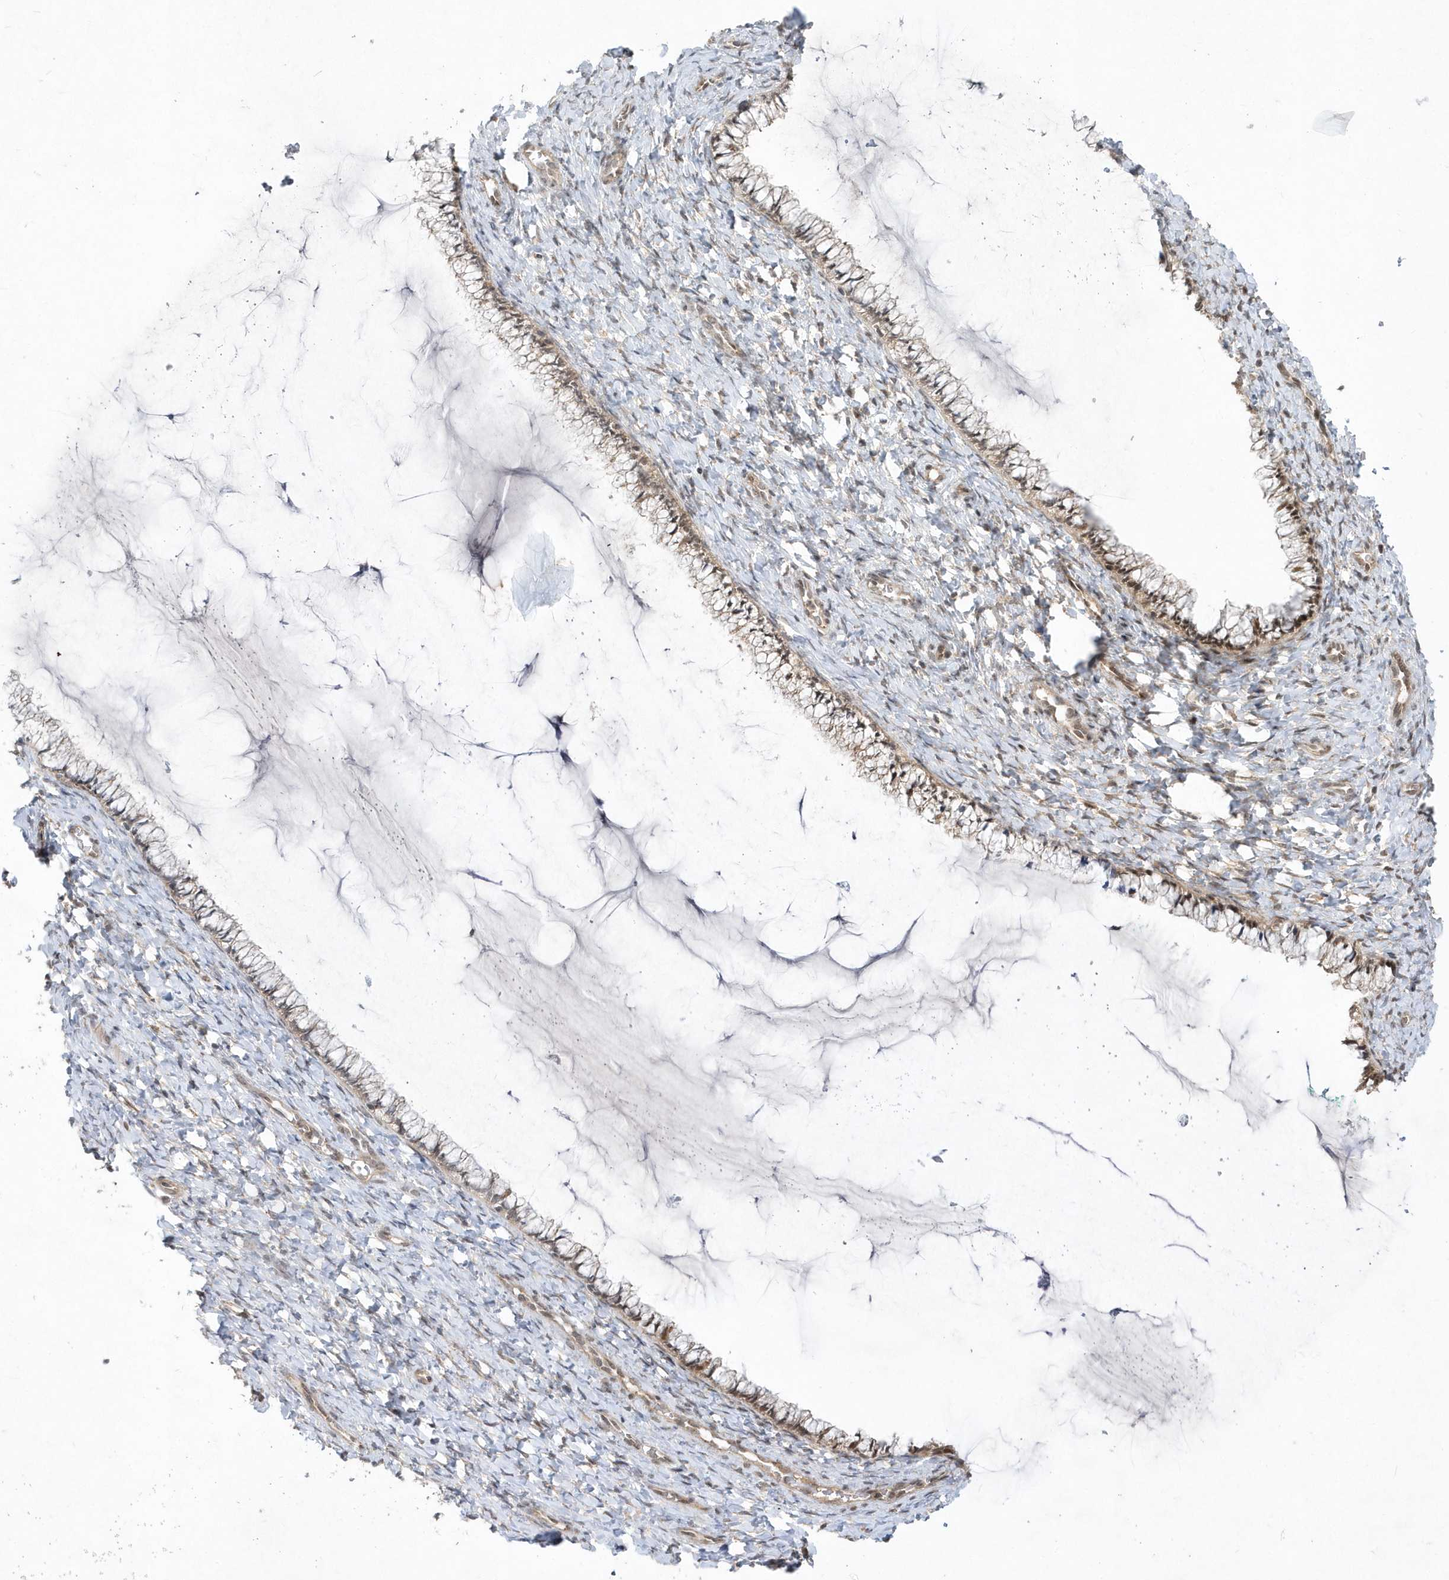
{"staining": {"intensity": "weak", "quantity": ">75%", "location": "cytoplasmic/membranous,nuclear"}, "tissue": "cervix", "cell_type": "Glandular cells", "image_type": "normal", "snomed": [{"axis": "morphology", "description": "Normal tissue, NOS"}, {"axis": "morphology", "description": "Adenocarcinoma, NOS"}, {"axis": "topography", "description": "Cervix"}], "caption": "Human cervix stained with a protein marker shows weak staining in glandular cells.", "gene": "MXI1", "patient": {"sex": "female", "age": 29}}